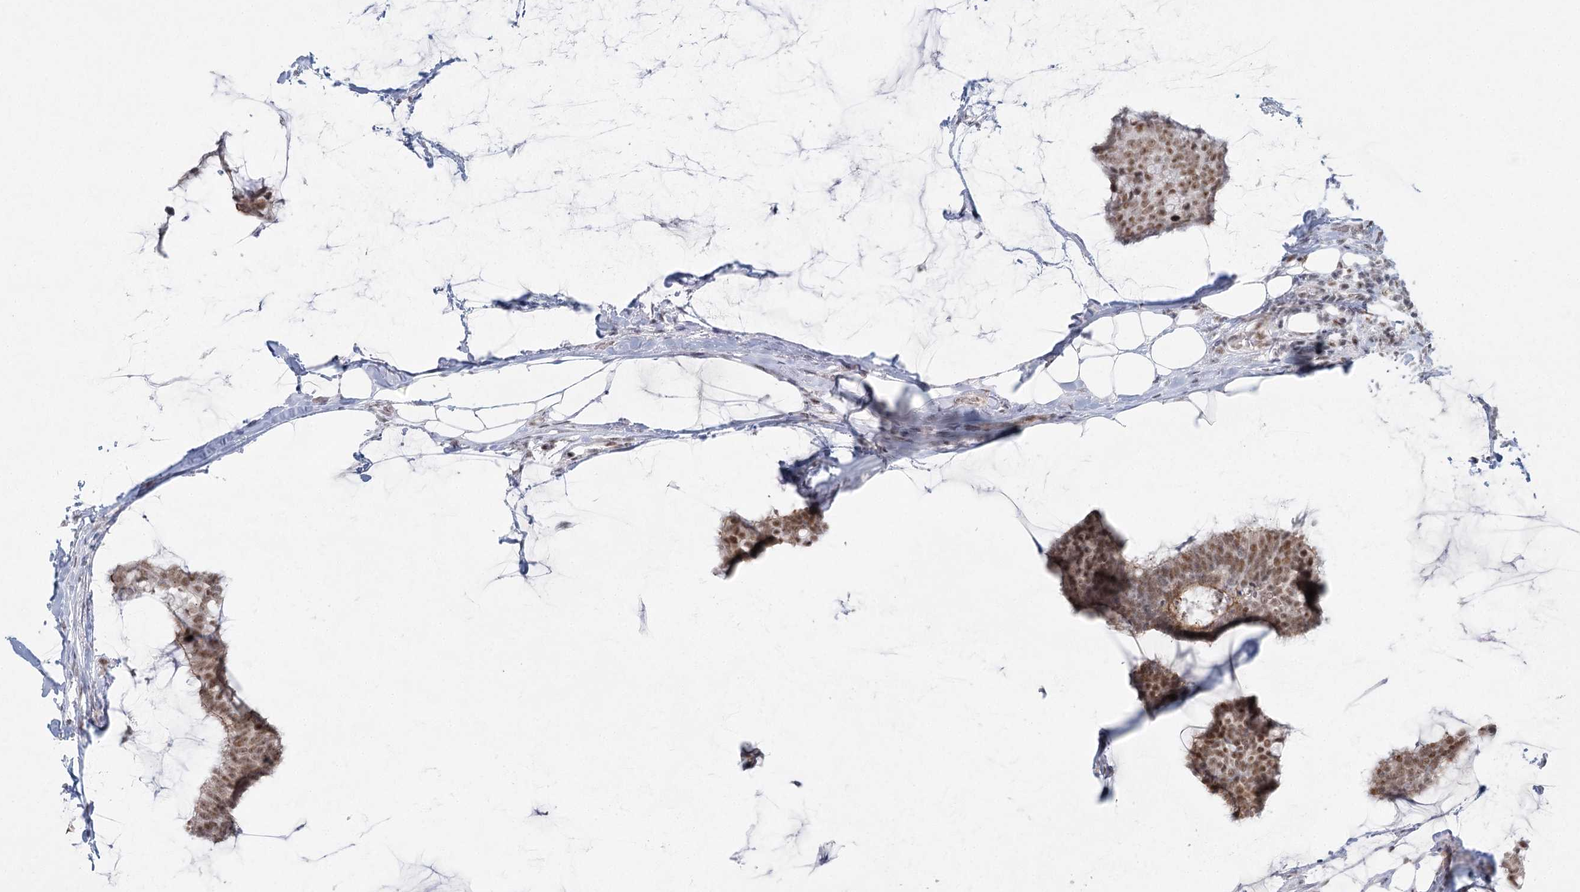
{"staining": {"intensity": "moderate", "quantity": ">75%", "location": "nuclear"}, "tissue": "breast cancer", "cell_type": "Tumor cells", "image_type": "cancer", "snomed": [{"axis": "morphology", "description": "Duct carcinoma"}, {"axis": "topography", "description": "Breast"}], "caption": "This image reveals immunohistochemistry (IHC) staining of infiltrating ductal carcinoma (breast), with medium moderate nuclear positivity in about >75% of tumor cells.", "gene": "U2SURP", "patient": {"sex": "female", "age": 93}}